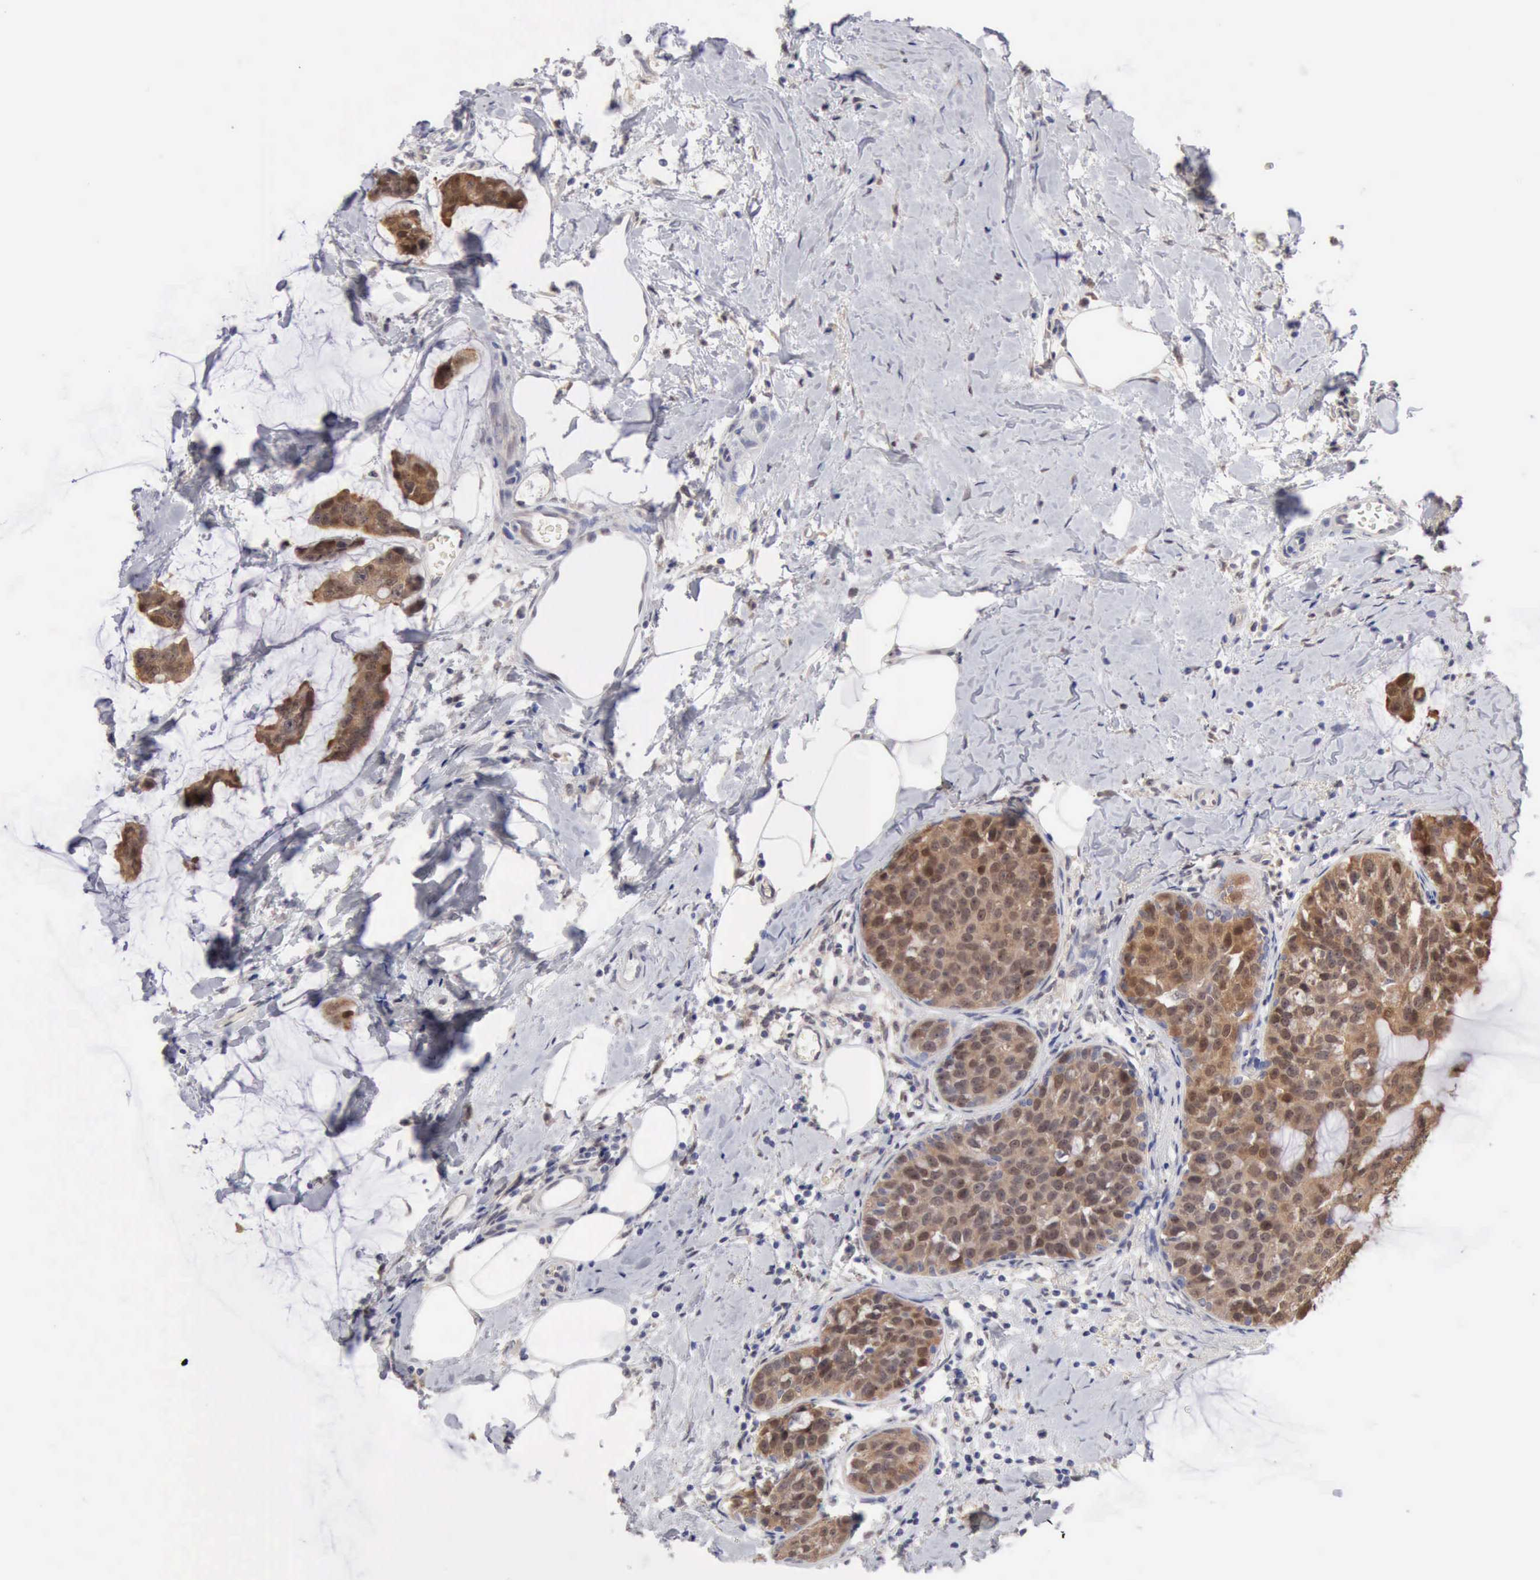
{"staining": {"intensity": "moderate", "quantity": ">75%", "location": "cytoplasmic/membranous,nuclear"}, "tissue": "breast cancer", "cell_type": "Tumor cells", "image_type": "cancer", "snomed": [{"axis": "morphology", "description": "Normal tissue, NOS"}, {"axis": "morphology", "description": "Duct carcinoma"}, {"axis": "topography", "description": "Breast"}], "caption": "Immunohistochemistry (IHC) staining of breast invasive ductal carcinoma, which demonstrates medium levels of moderate cytoplasmic/membranous and nuclear expression in approximately >75% of tumor cells indicating moderate cytoplasmic/membranous and nuclear protein positivity. The staining was performed using DAB (3,3'-diaminobenzidine) (brown) for protein detection and nuclei were counterstained in hematoxylin (blue).", "gene": "PTGR2", "patient": {"sex": "female", "age": 50}}